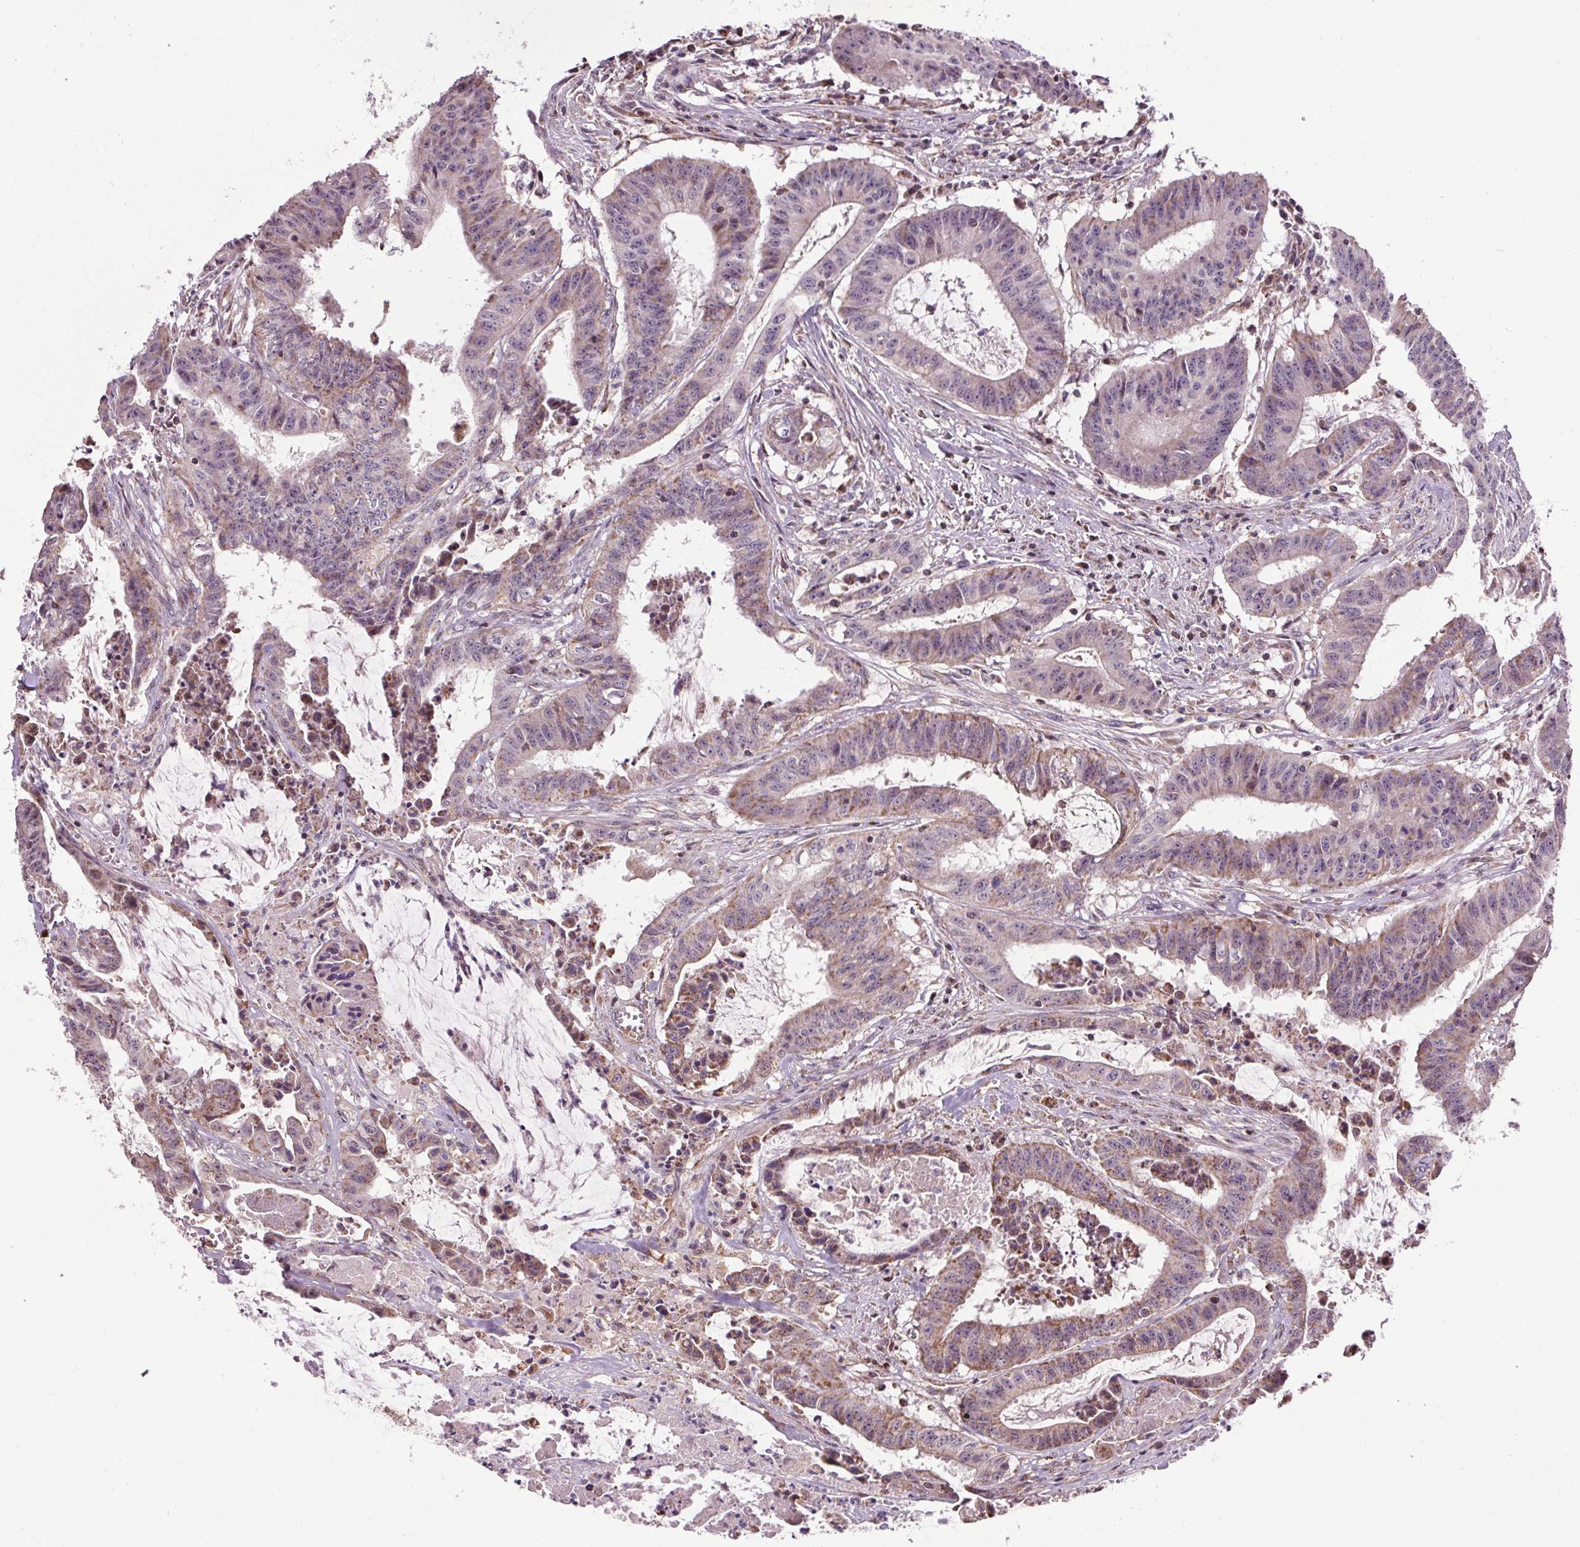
{"staining": {"intensity": "moderate", "quantity": "25%-75%", "location": "cytoplasmic/membranous"}, "tissue": "colorectal cancer", "cell_type": "Tumor cells", "image_type": "cancer", "snomed": [{"axis": "morphology", "description": "Adenocarcinoma, NOS"}, {"axis": "topography", "description": "Colon"}], "caption": "Colorectal adenocarcinoma stained for a protein (brown) exhibits moderate cytoplasmic/membranous positive expression in approximately 25%-75% of tumor cells.", "gene": "ZNF548", "patient": {"sex": "male", "age": 33}}